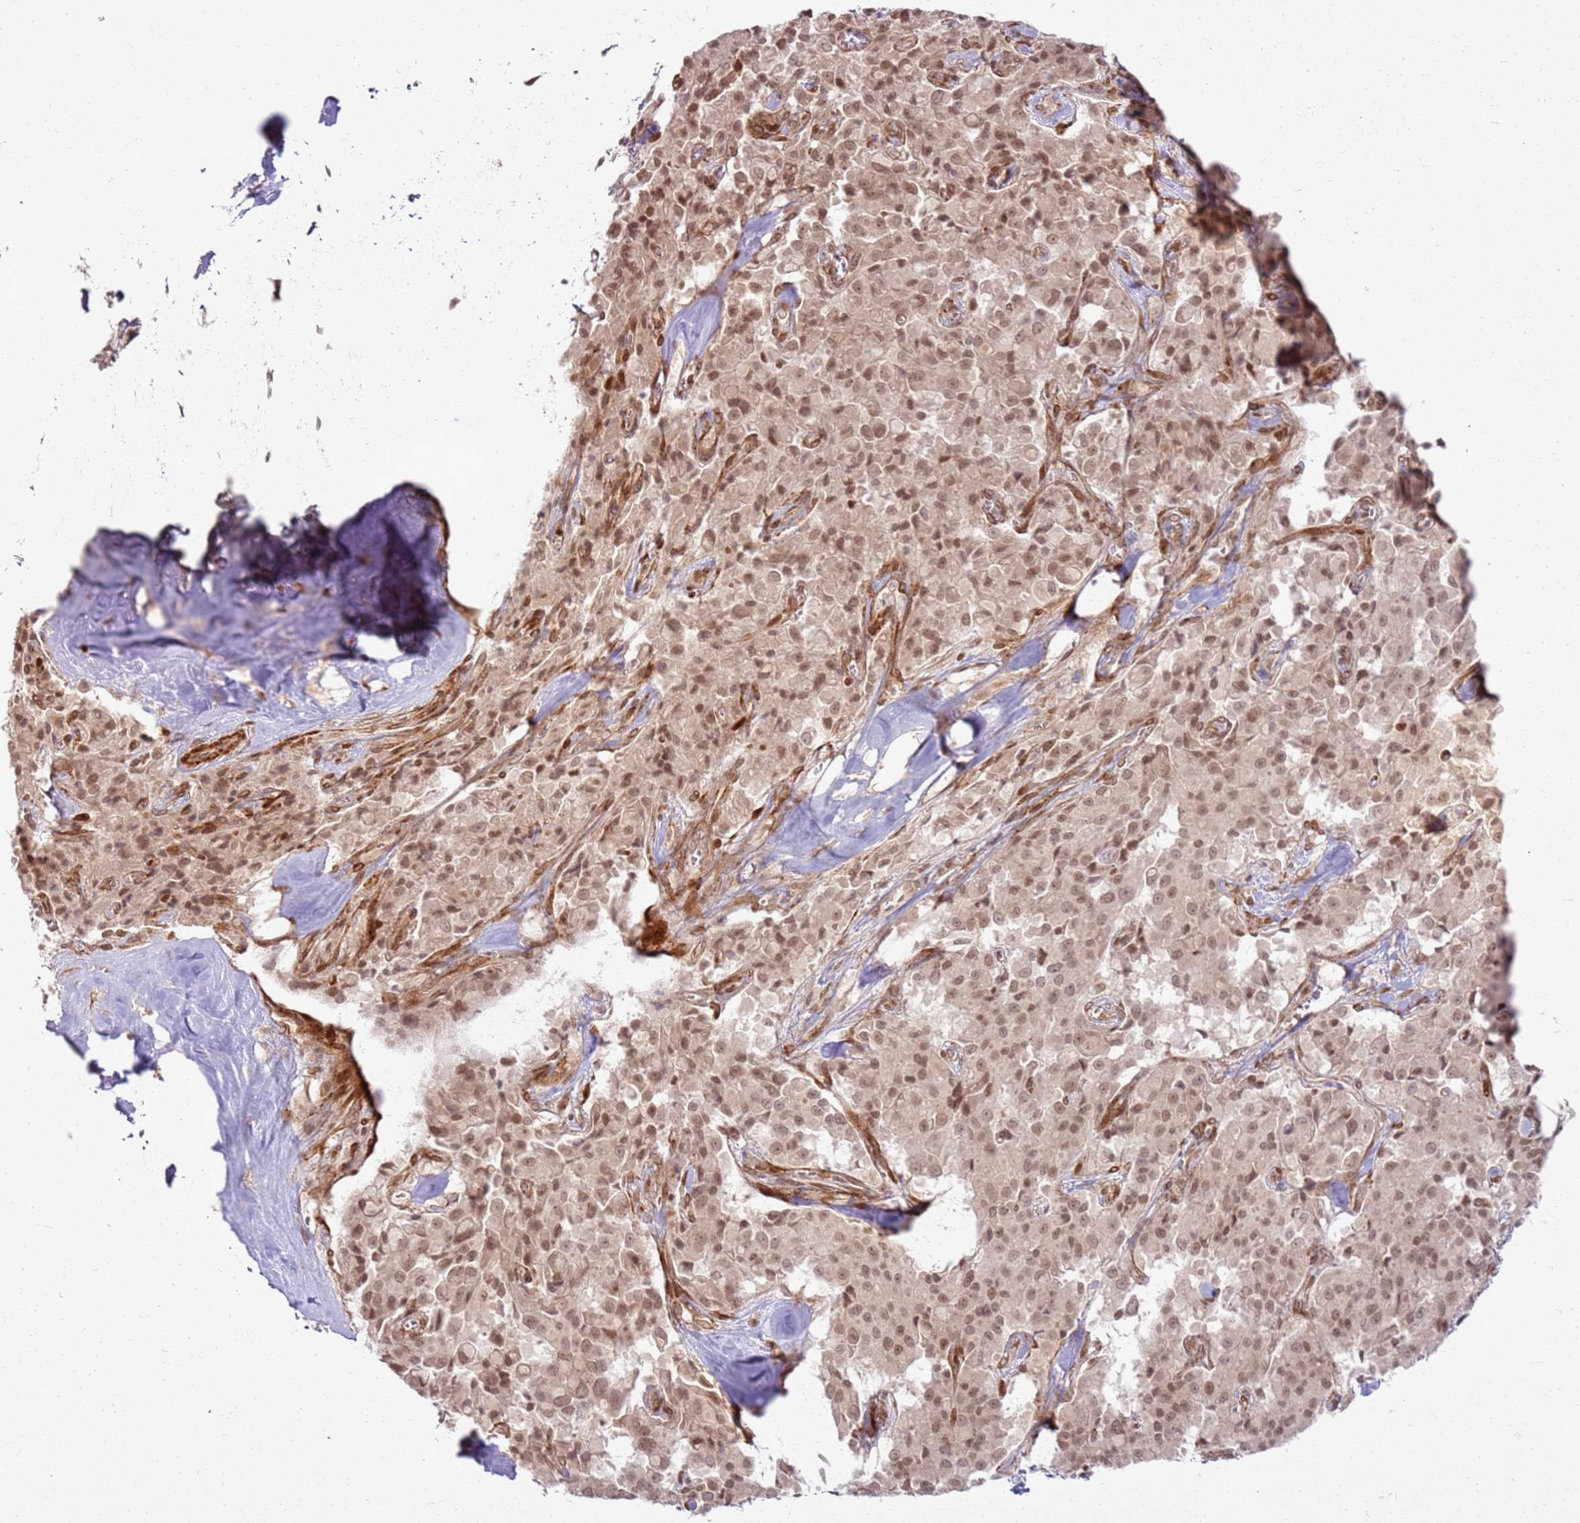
{"staining": {"intensity": "moderate", "quantity": ">75%", "location": "nuclear"}, "tissue": "pancreatic cancer", "cell_type": "Tumor cells", "image_type": "cancer", "snomed": [{"axis": "morphology", "description": "Adenocarcinoma, NOS"}, {"axis": "topography", "description": "Pancreas"}], "caption": "This is an image of immunohistochemistry staining of pancreatic adenocarcinoma, which shows moderate staining in the nuclear of tumor cells.", "gene": "KLHL36", "patient": {"sex": "male", "age": 65}}